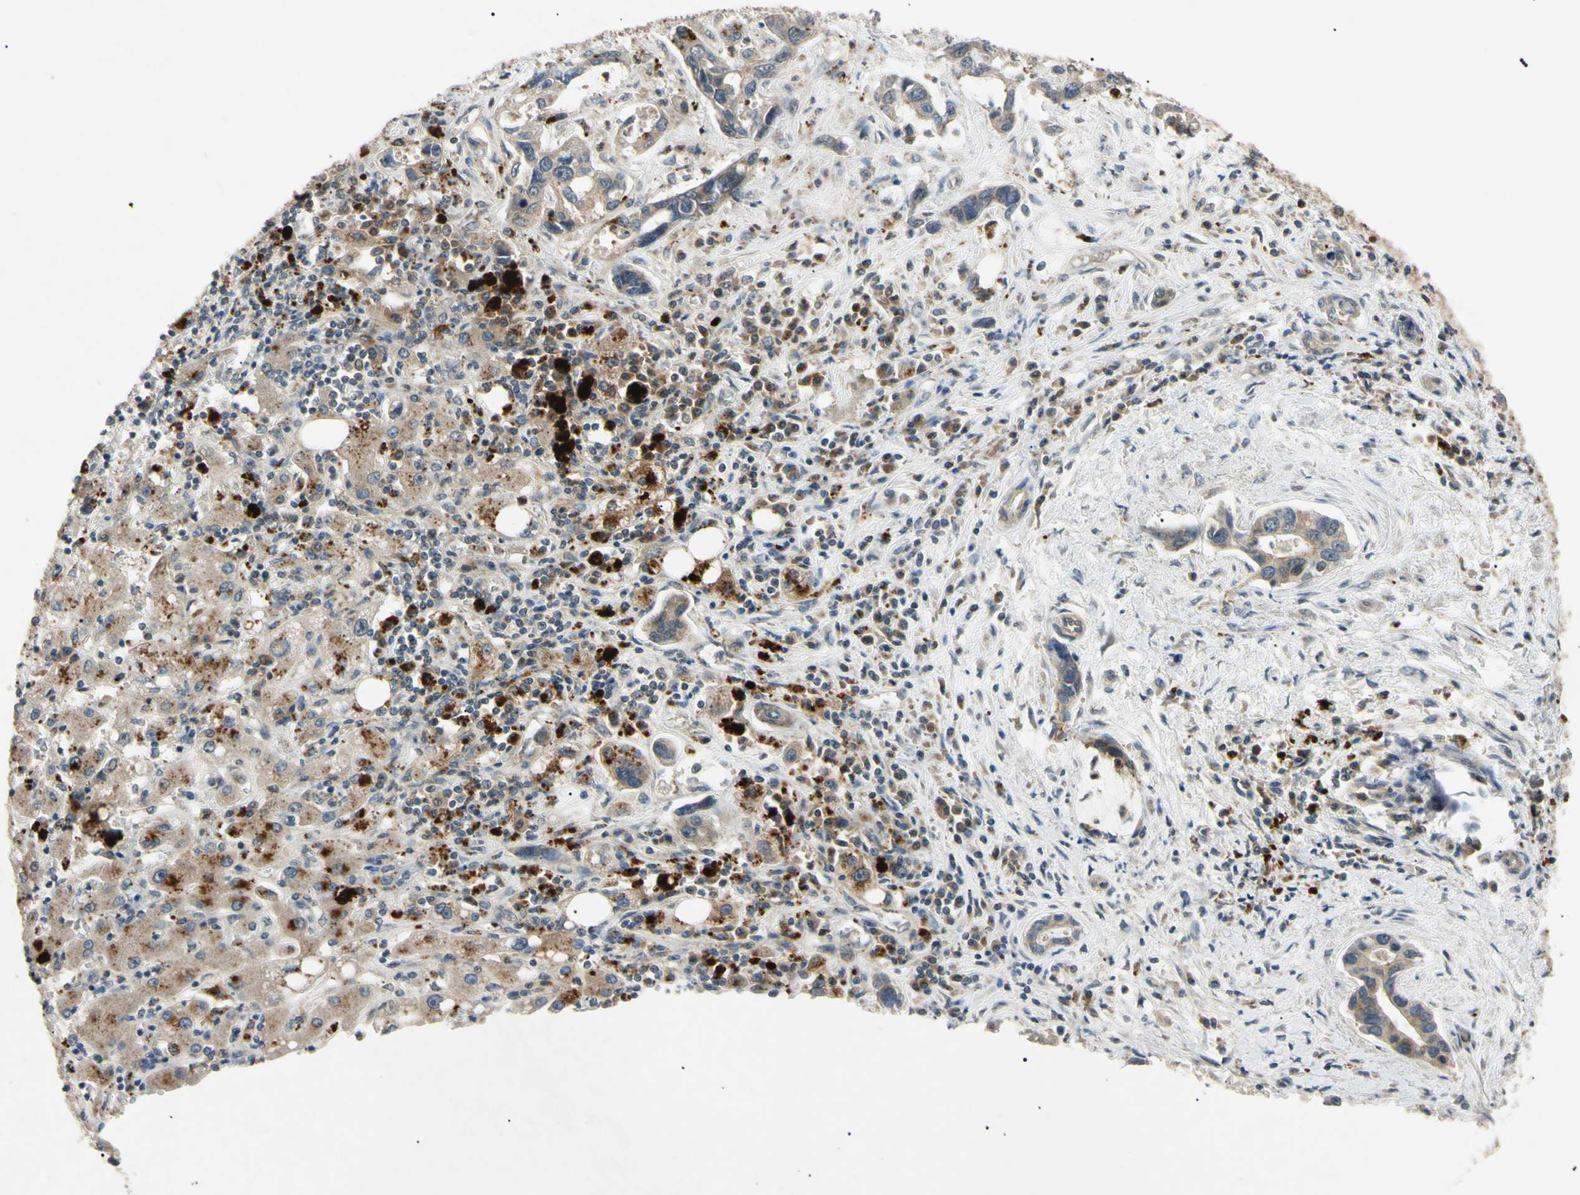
{"staining": {"intensity": "weak", "quantity": ">75%", "location": "cytoplasmic/membranous"}, "tissue": "liver cancer", "cell_type": "Tumor cells", "image_type": "cancer", "snomed": [{"axis": "morphology", "description": "Cholangiocarcinoma"}, {"axis": "topography", "description": "Liver"}], "caption": "Human liver cancer (cholangiocarcinoma) stained for a protein (brown) demonstrates weak cytoplasmic/membranous positive expression in about >75% of tumor cells.", "gene": "TUBB4A", "patient": {"sex": "female", "age": 65}}